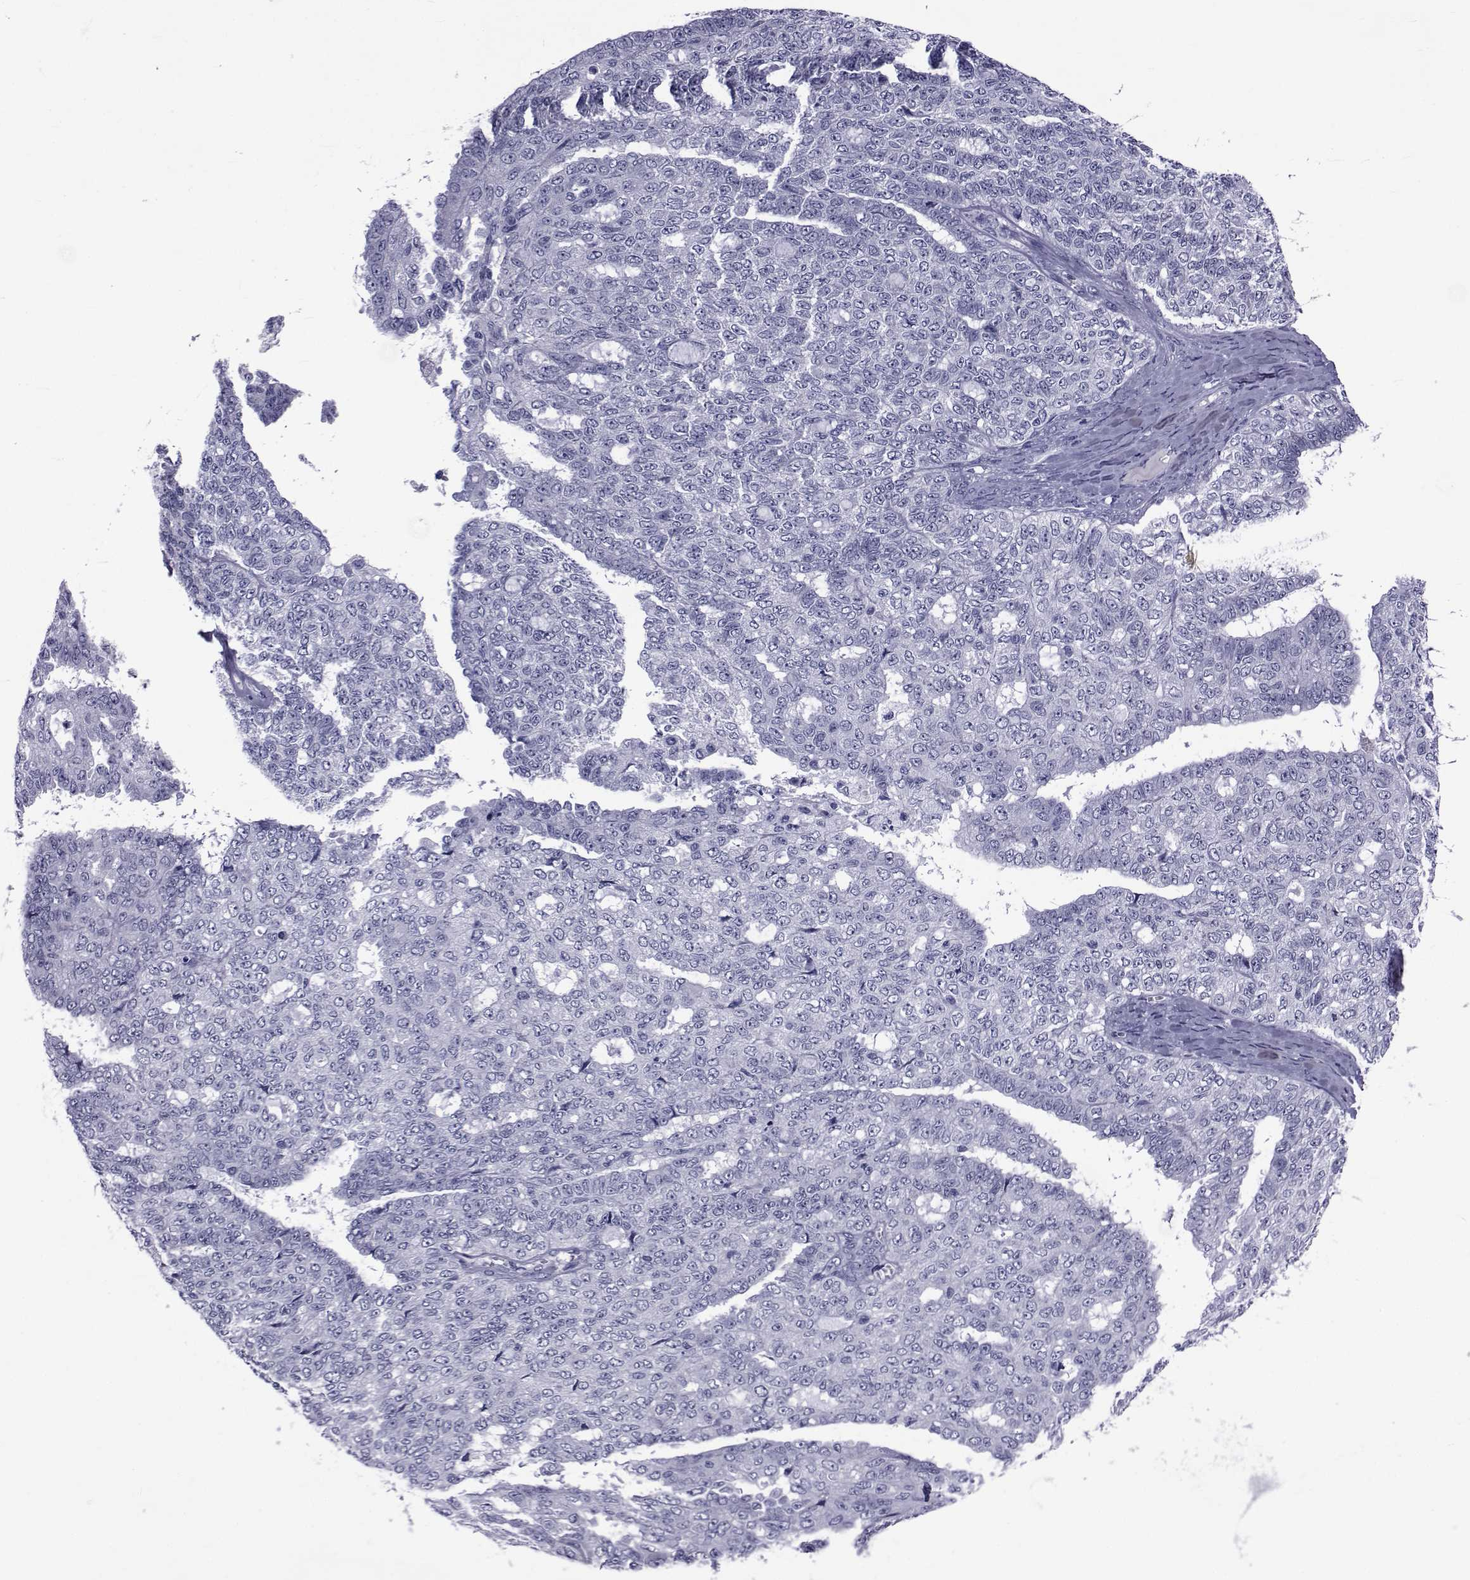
{"staining": {"intensity": "negative", "quantity": "none", "location": "none"}, "tissue": "ovarian cancer", "cell_type": "Tumor cells", "image_type": "cancer", "snomed": [{"axis": "morphology", "description": "Cystadenocarcinoma, serous, NOS"}, {"axis": "topography", "description": "Ovary"}], "caption": "Ovarian cancer (serous cystadenocarcinoma) was stained to show a protein in brown. There is no significant expression in tumor cells.", "gene": "GKAP1", "patient": {"sex": "female", "age": 71}}